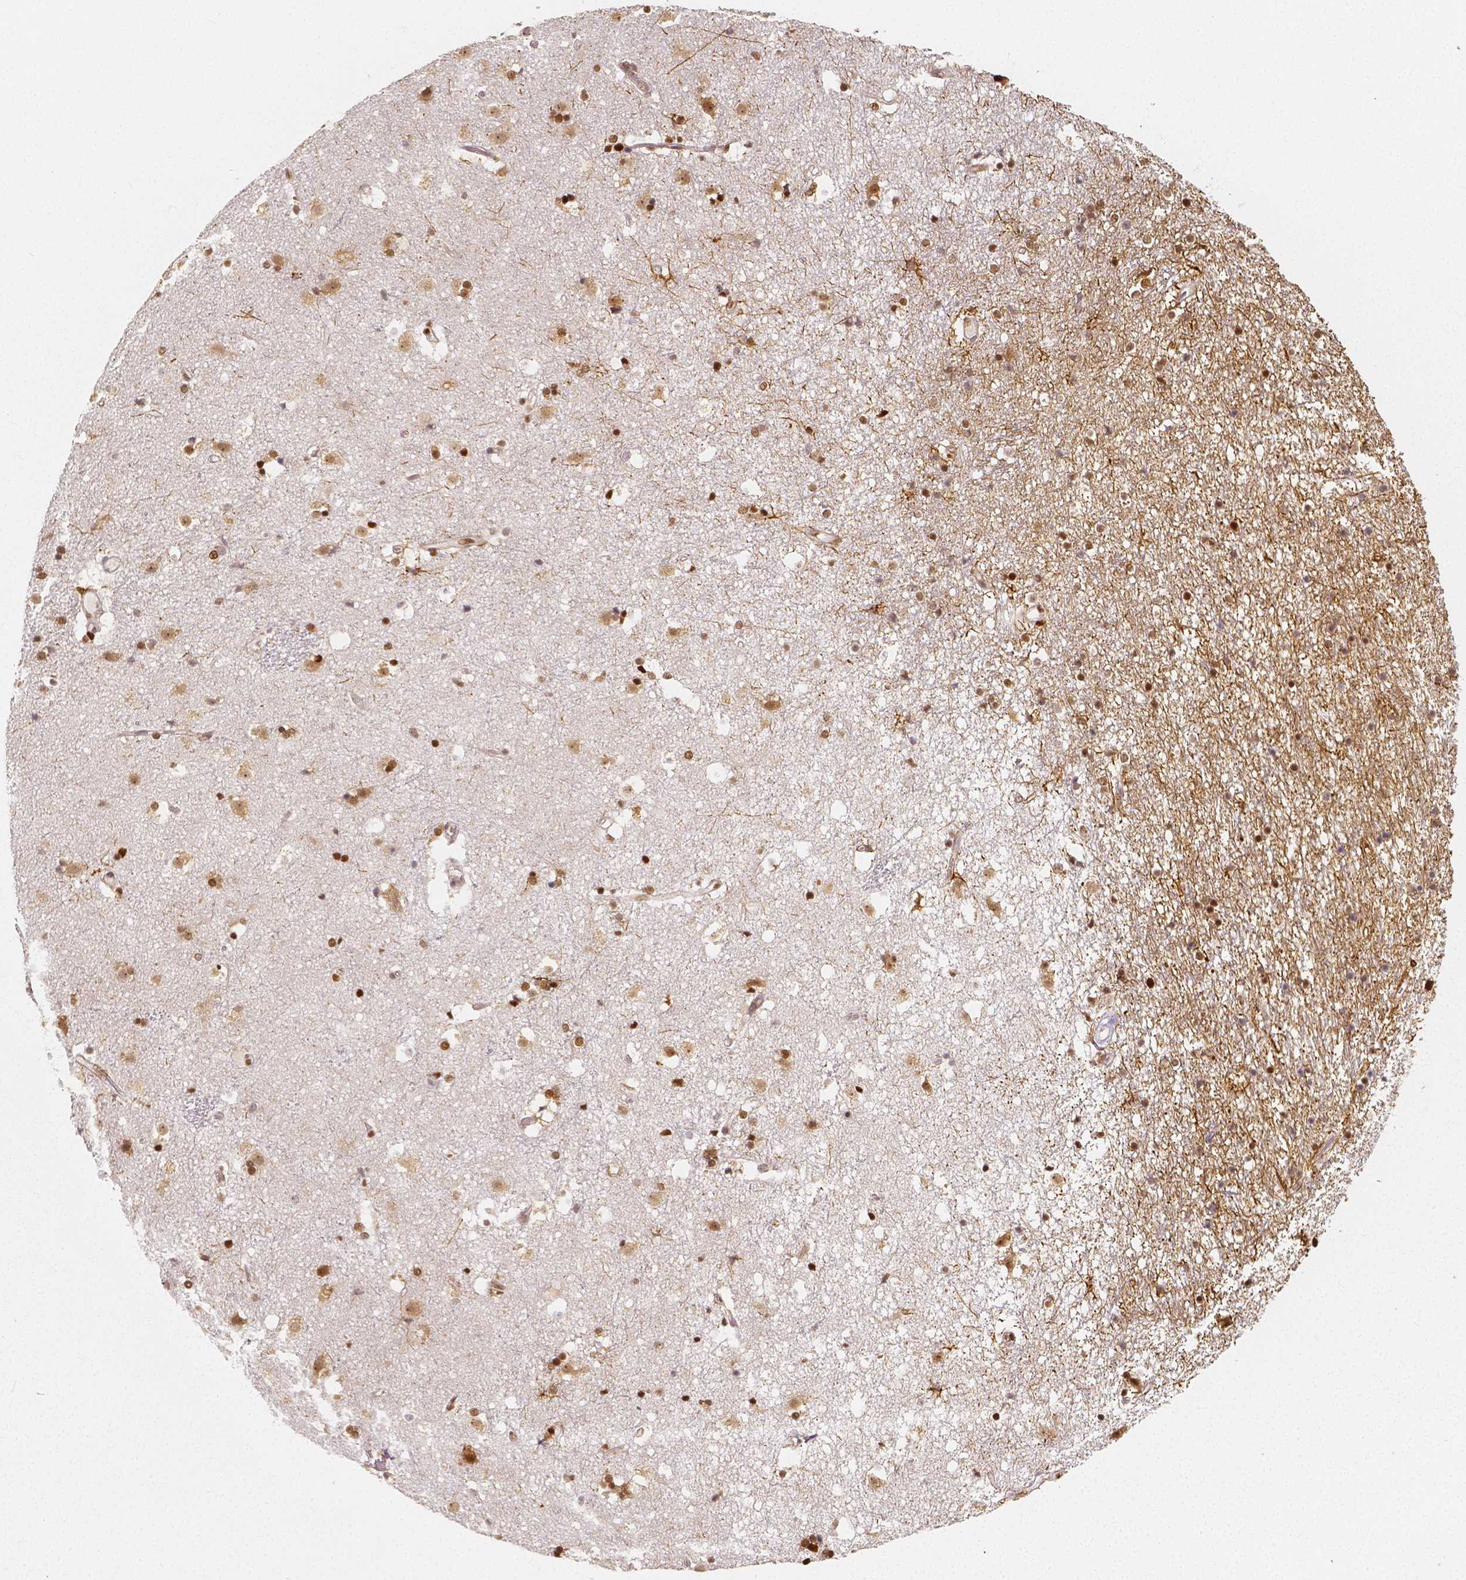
{"staining": {"intensity": "moderate", "quantity": ">75%", "location": "cytoplasmic/membranous,nuclear"}, "tissue": "caudate", "cell_type": "Glial cells", "image_type": "normal", "snomed": [{"axis": "morphology", "description": "Normal tissue, NOS"}, {"axis": "topography", "description": "Lateral ventricle wall"}], "caption": "An immunohistochemistry histopathology image of normal tissue is shown. Protein staining in brown labels moderate cytoplasmic/membranous,nuclear positivity in caudate within glial cells. (IHC, brightfield microscopy, high magnification).", "gene": "NUCKS1", "patient": {"sex": "female", "age": 71}}